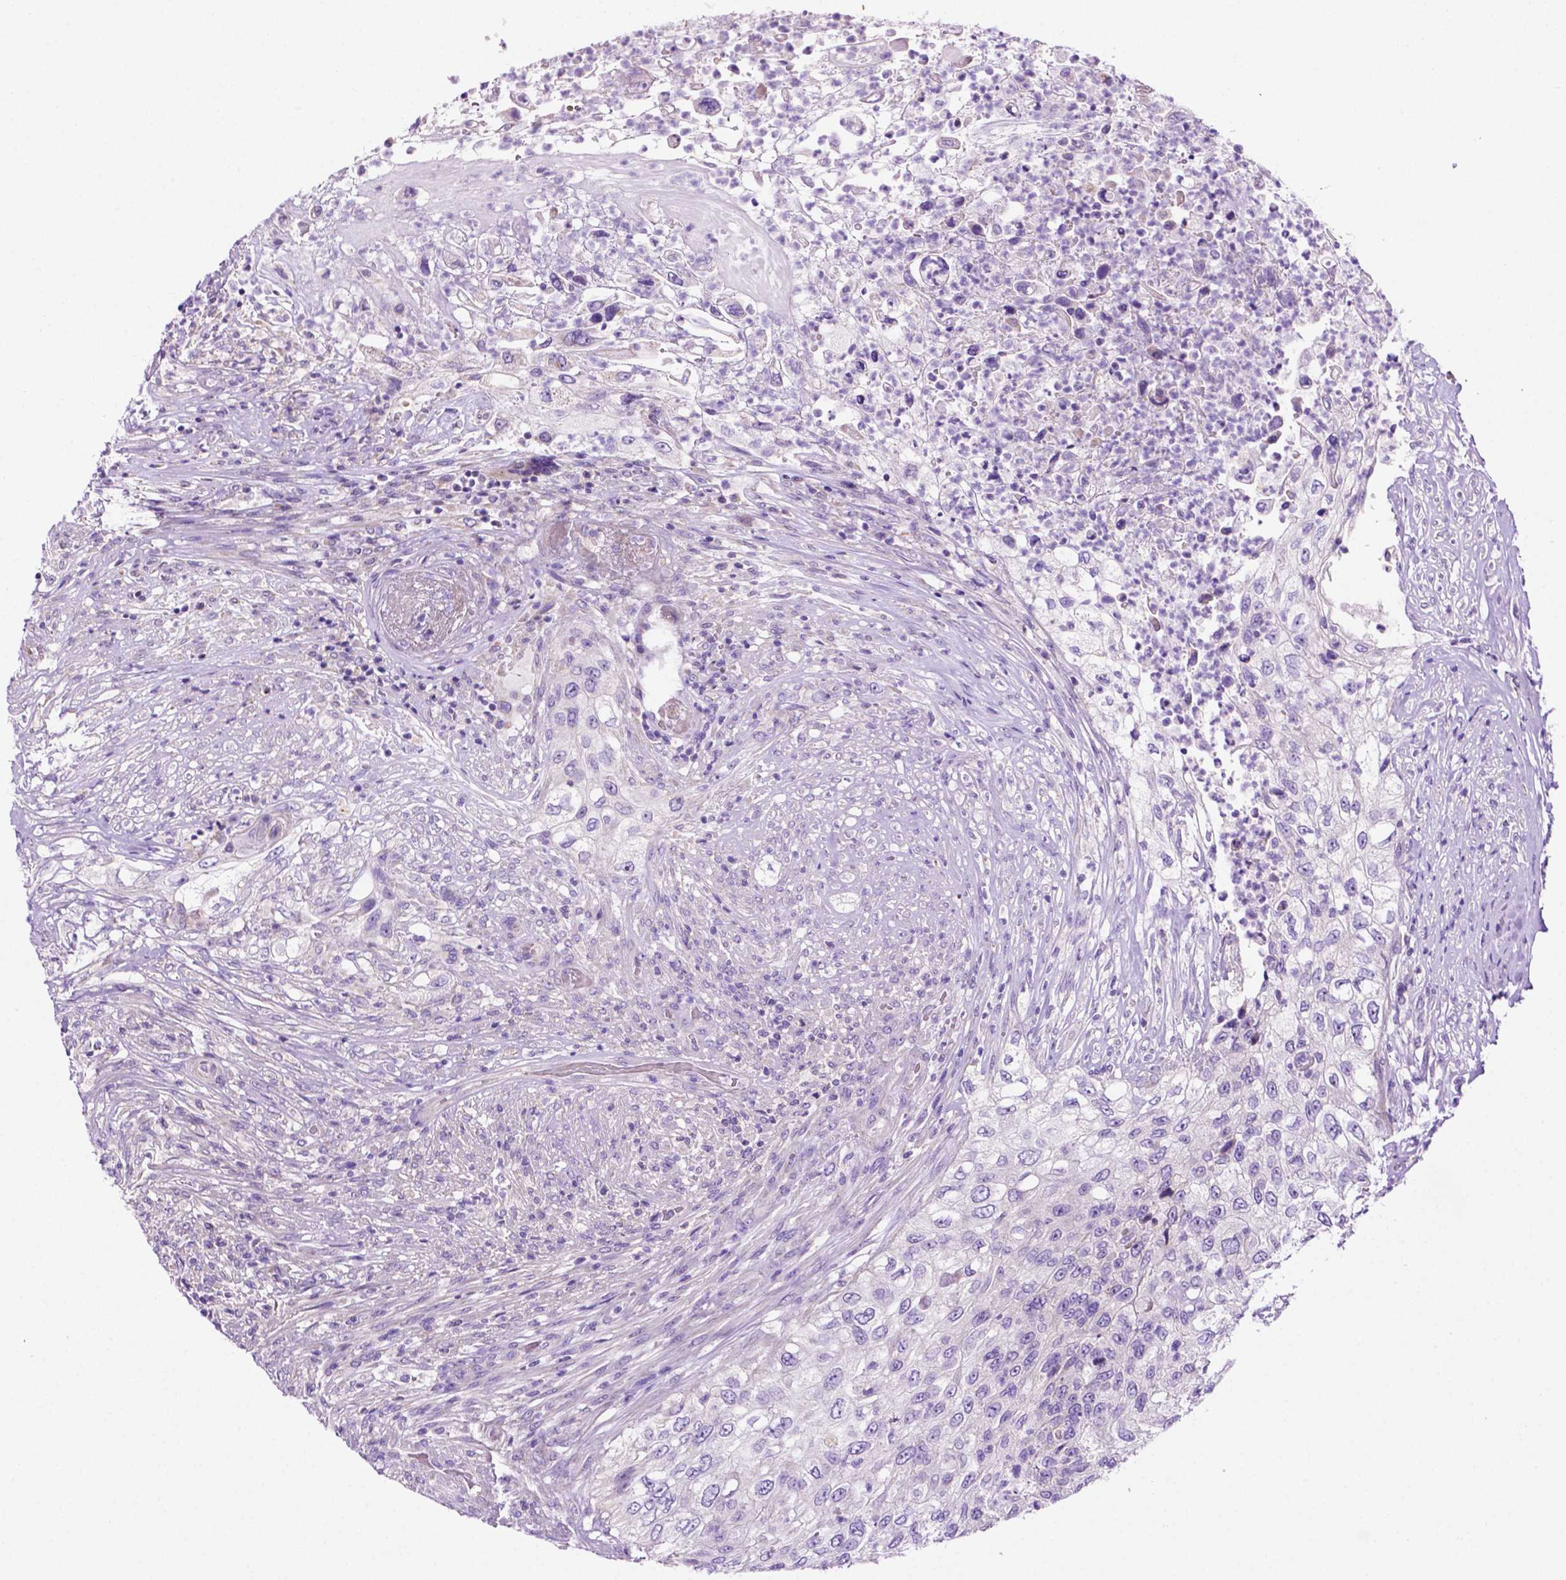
{"staining": {"intensity": "negative", "quantity": "none", "location": "none"}, "tissue": "urothelial cancer", "cell_type": "Tumor cells", "image_type": "cancer", "snomed": [{"axis": "morphology", "description": "Urothelial carcinoma, High grade"}, {"axis": "topography", "description": "Urinary bladder"}], "caption": "High power microscopy micrograph of an IHC image of urothelial cancer, revealing no significant positivity in tumor cells.", "gene": "PHYHIP", "patient": {"sex": "female", "age": 60}}